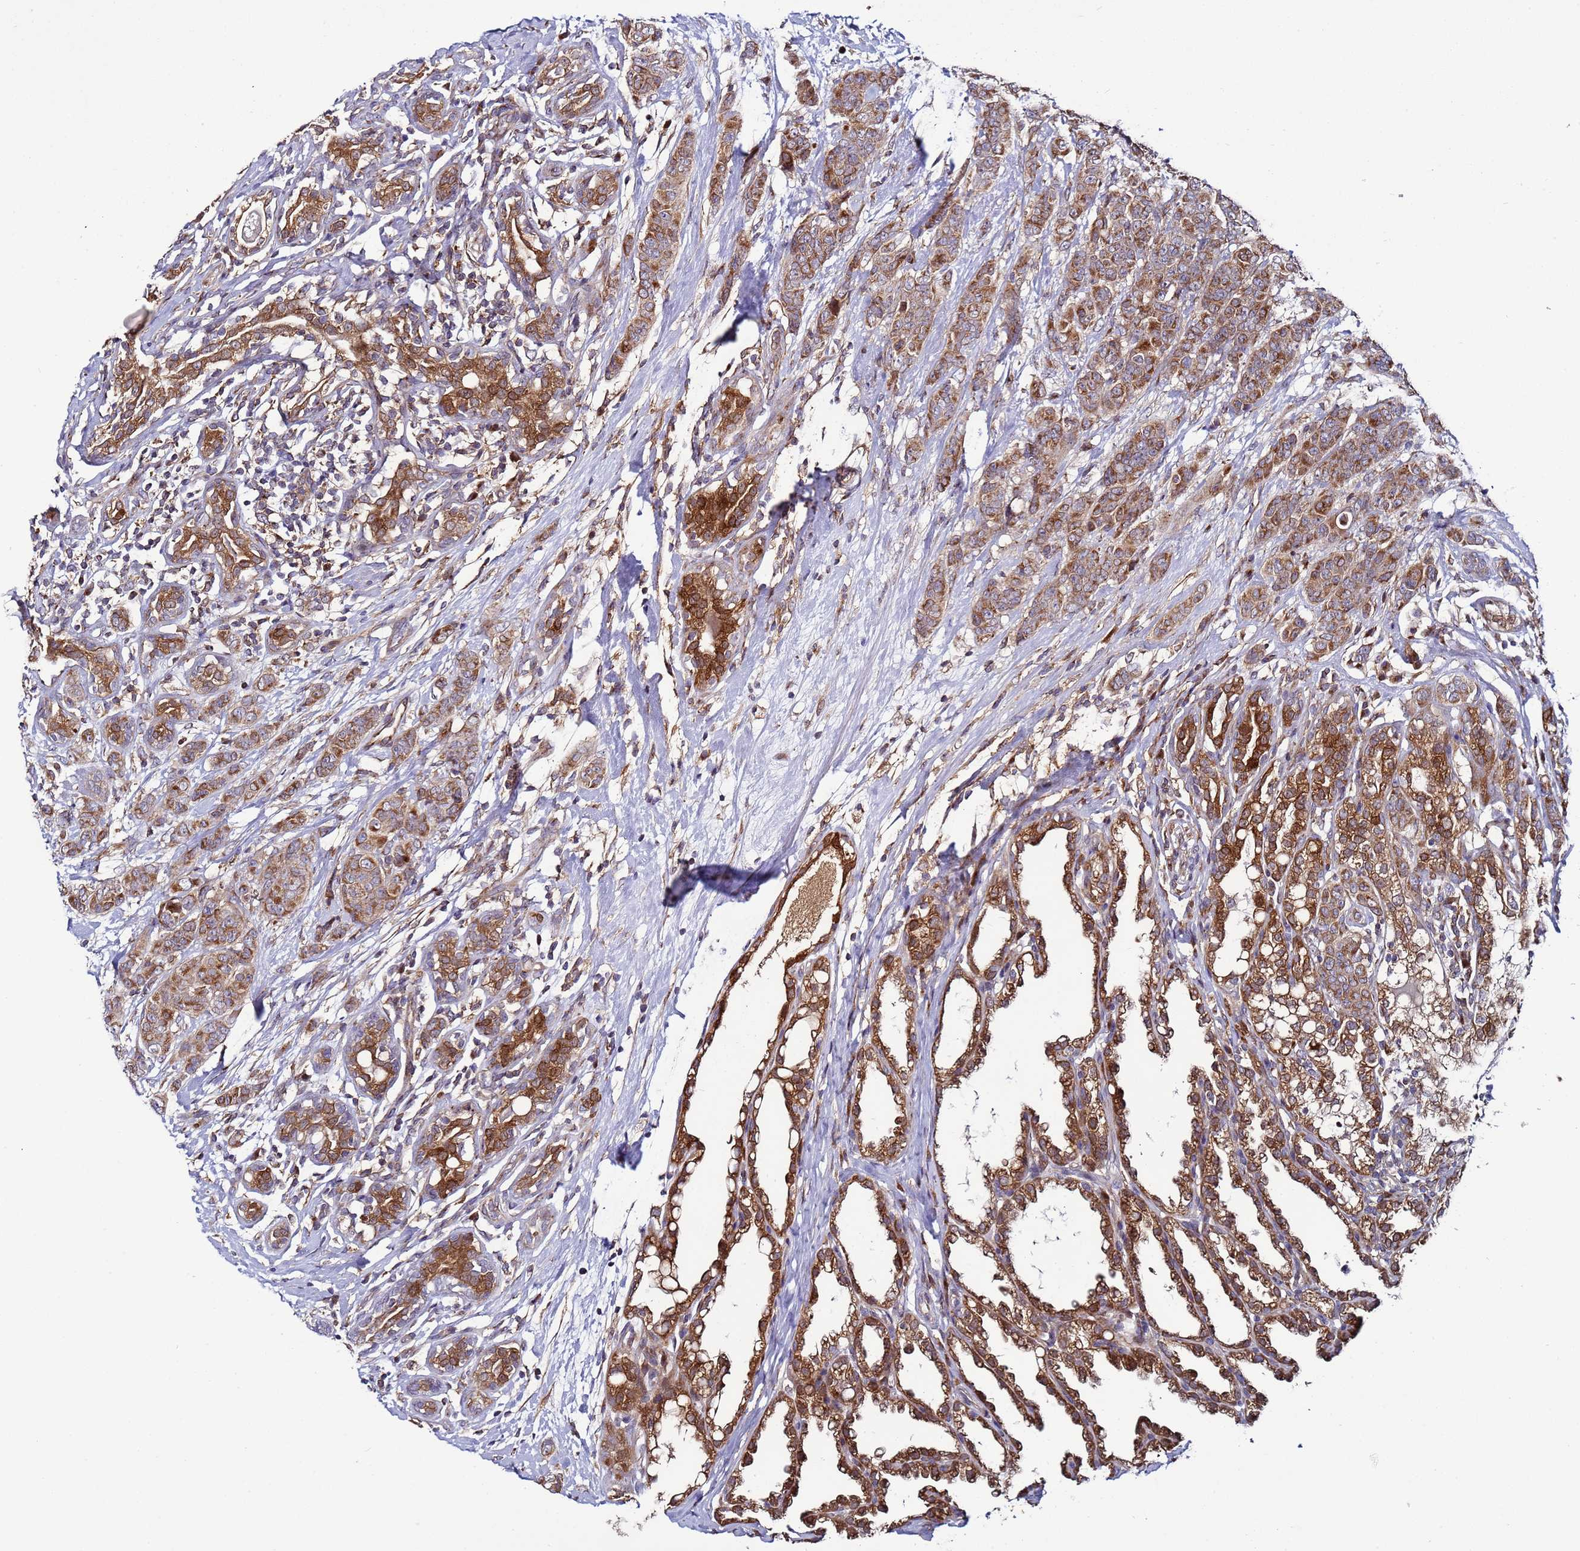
{"staining": {"intensity": "moderate", "quantity": ">75%", "location": "cytoplasmic/membranous"}, "tissue": "breast cancer", "cell_type": "Tumor cells", "image_type": "cancer", "snomed": [{"axis": "morphology", "description": "Duct carcinoma"}, {"axis": "topography", "description": "Breast"}], "caption": "IHC staining of breast cancer, which reveals medium levels of moderate cytoplasmic/membranous staining in about >75% of tumor cells indicating moderate cytoplasmic/membranous protein expression. The staining was performed using DAB (3,3'-diaminobenzidine) (brown) for protein detection and nuclei were counterstained in hematoxylin (blue).", "gene": "TMEM176B", "patient": {"sex": "female", "age": 40}}